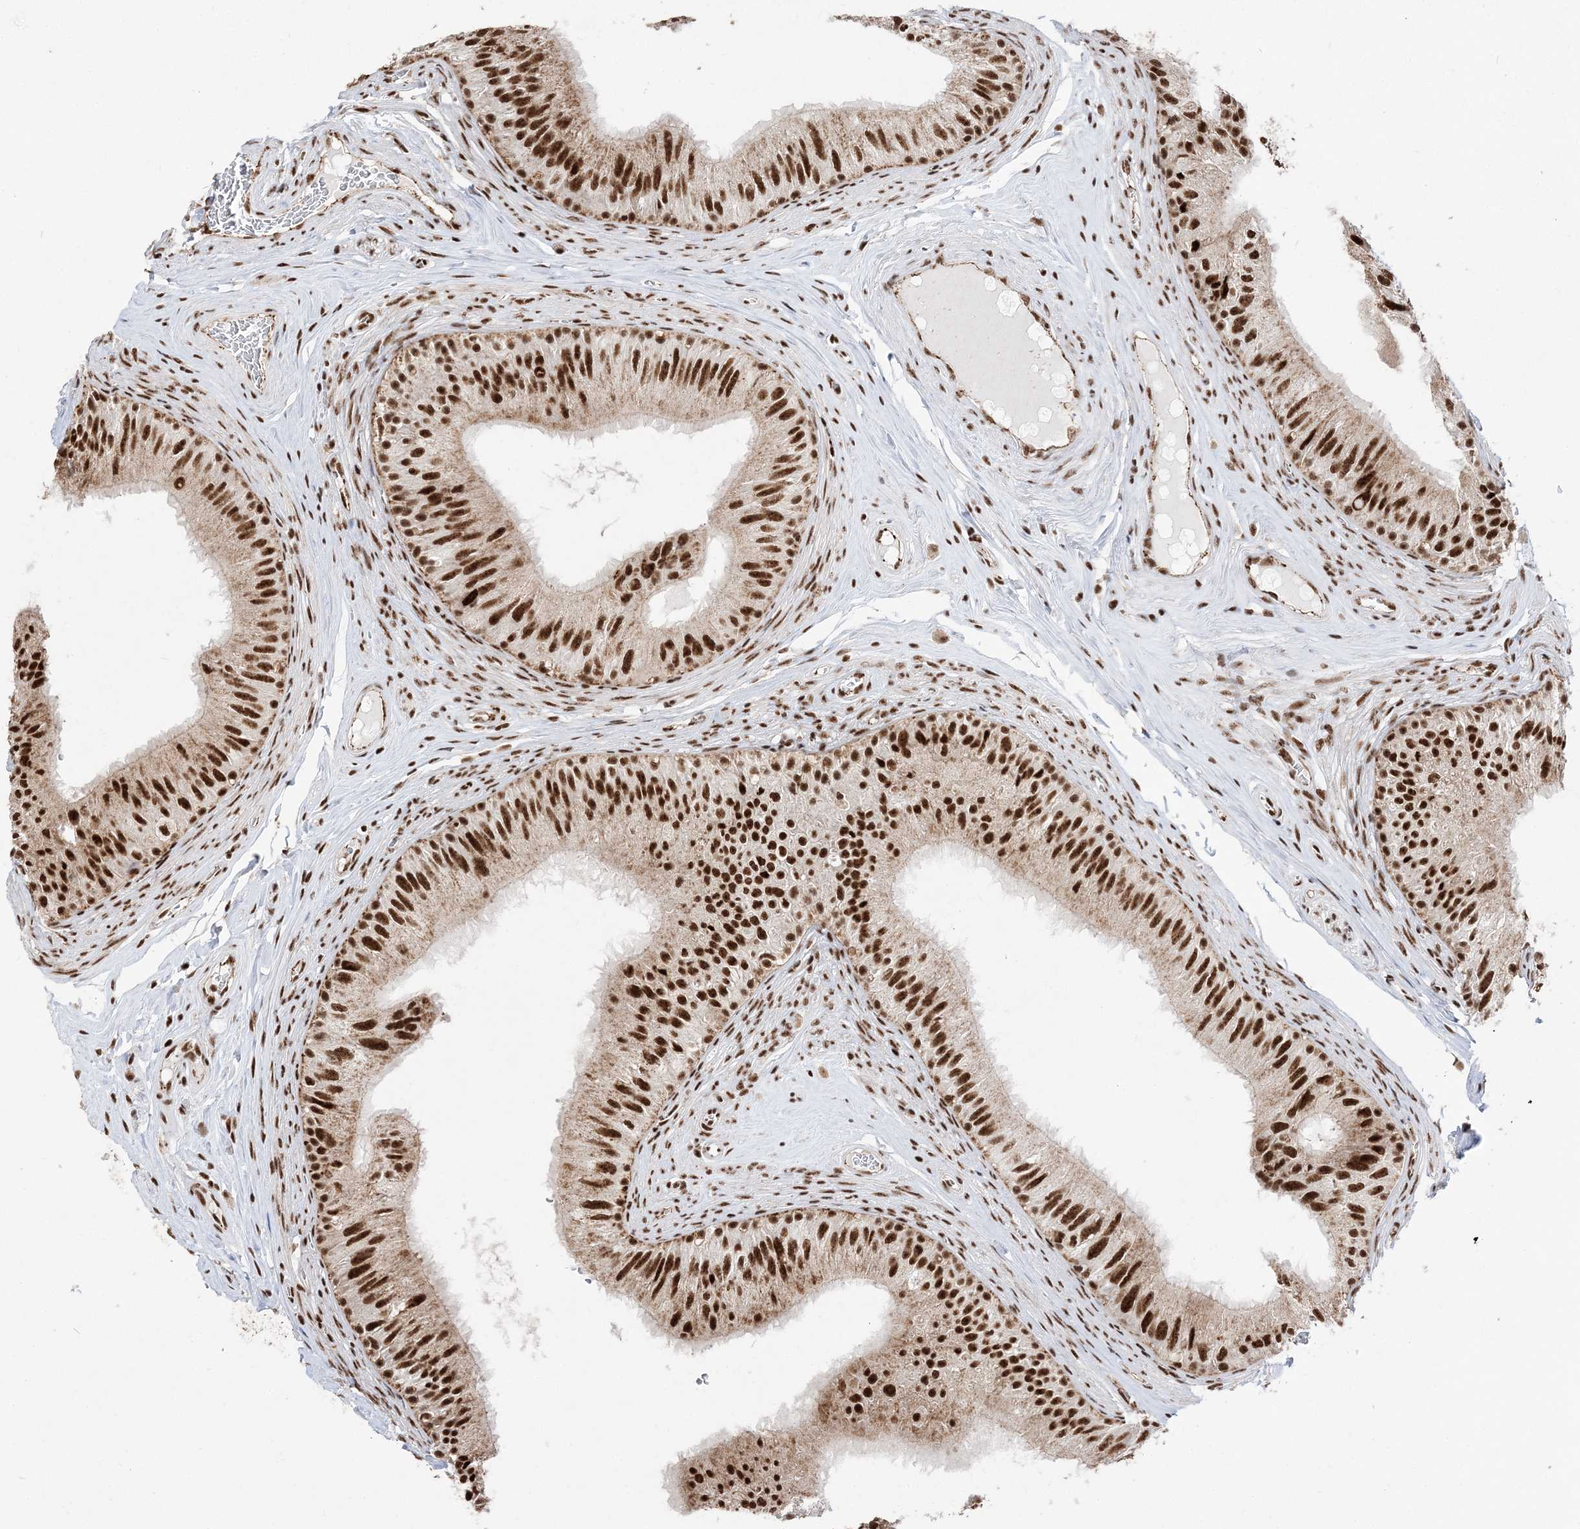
{"staining": {"intensity": "strong", "quantity": ">75%", "location": "nuclear"}, "tissue": "epididymis", "cell_type": "Glandular cells", "image_type": "normal", "snomed": [{"axis": "morphology", "description": "Normal tissue, NOS"}, {"axis": "topography", "description": "Epididymis"}], "caption": "This histopathology image exhibits benign epididymis stained with IHC to label a protein in brown. The nuclear of glandular cells show strong positivity for the protein. Nuclei are counter-stained blue.", "gene": "RBM17", "patient": {"sex": "male", "age": 46}}